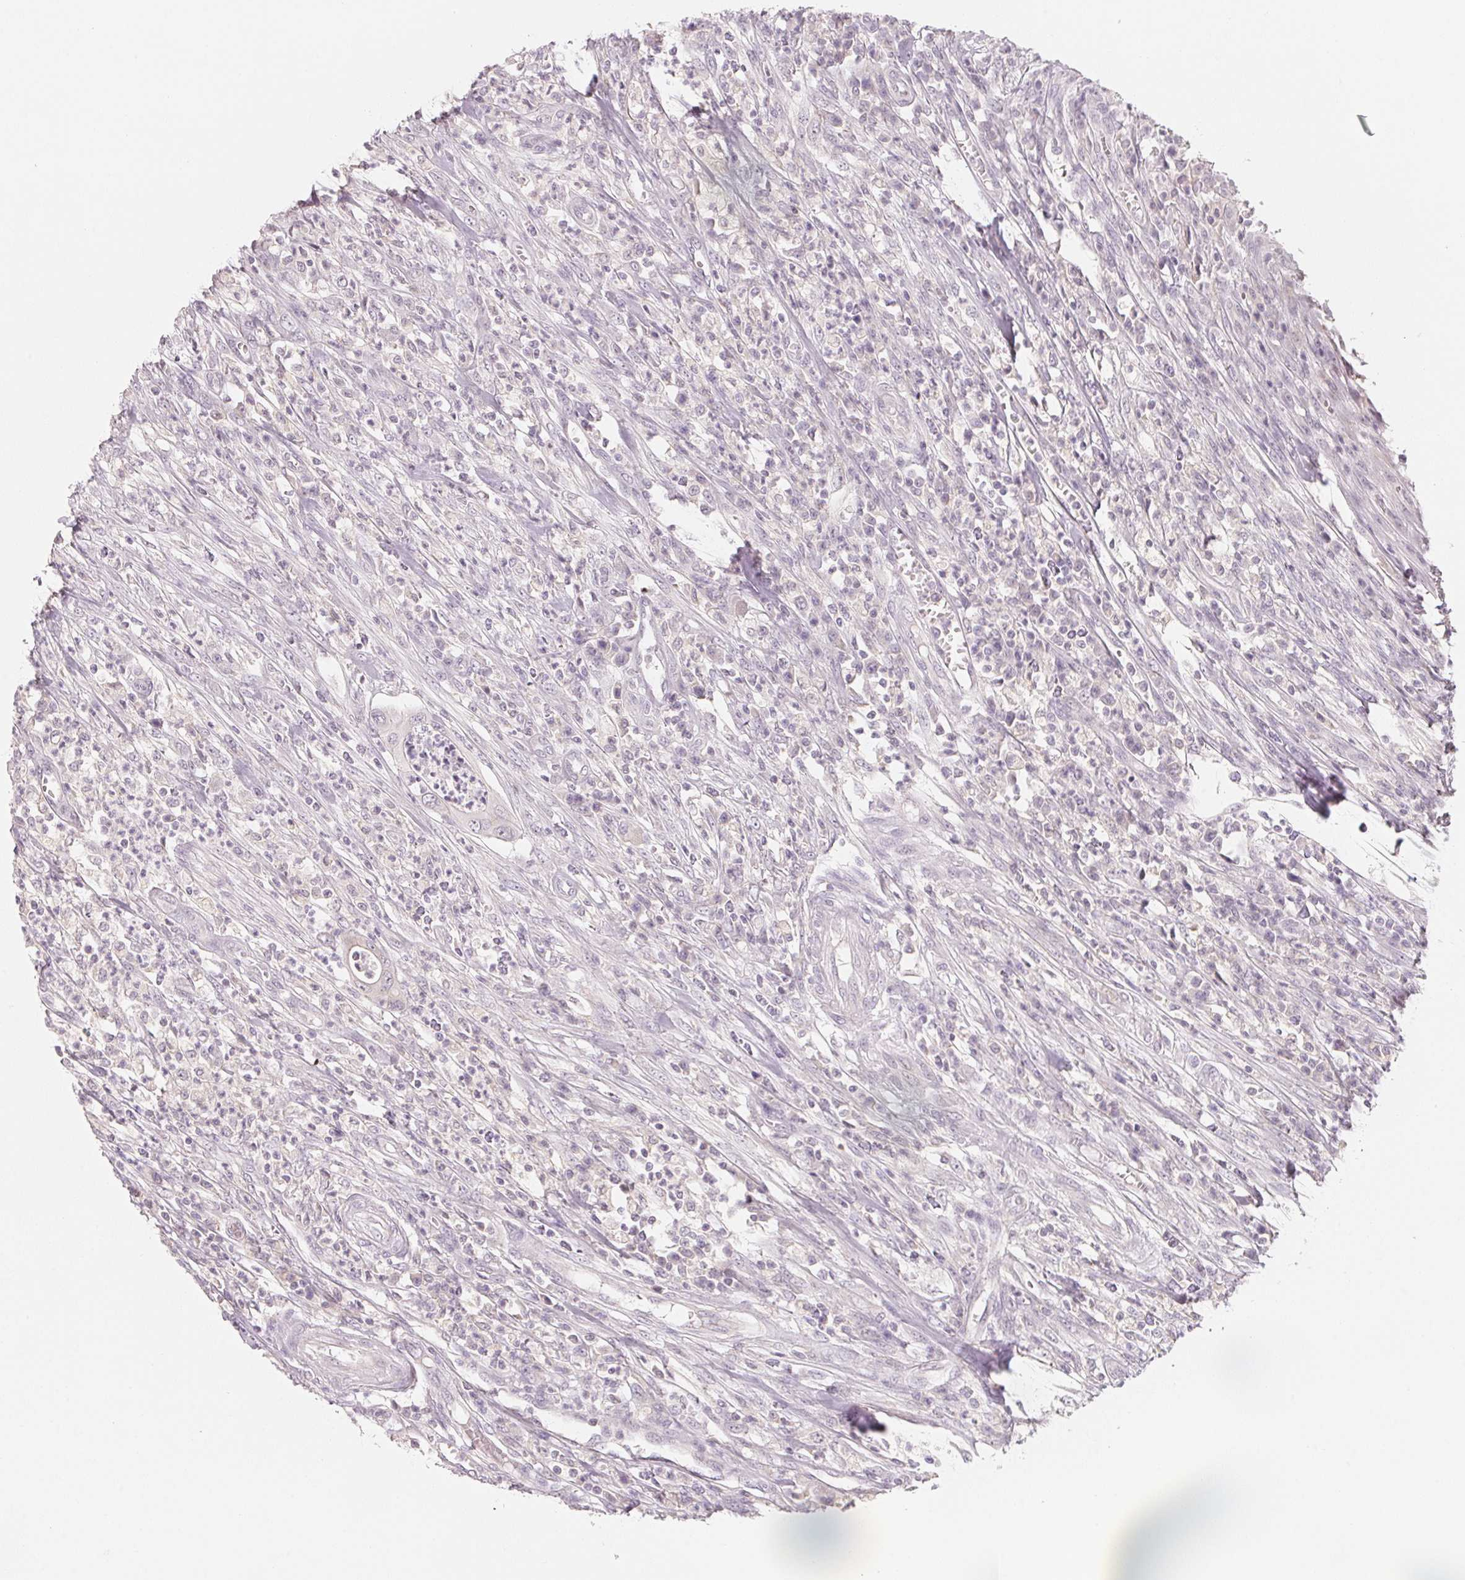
{"staining": {"intensity": "negative", "quantity": "none", "location": "none"}, "tissue": "colorectal cancer", "cell_type": "Tumor cells", "image_type": "cancer", "snomed": [{"axis": "morphology", "description": "Adenocarcinoma, NOS"}, {"axis": "topography", "description": "Colon"}], "caption": "Immunohistochemistry (IHC) histopathology image of neoplastic tissue: human adenocarcinoma (colorectal) stained with DAB (3,3'-diaminobenzidine) demonstrates no significant protein staining in tumor cells. The staining was performed using DAB (3,3'-diaminobenzidine) to visualize the protein expression in brown, while the nuclei were stained in blue with hematoxylin (Magnification: 20x).", "gene": "ANKRD31", "patient": {"sex": "male", "age": 65}}